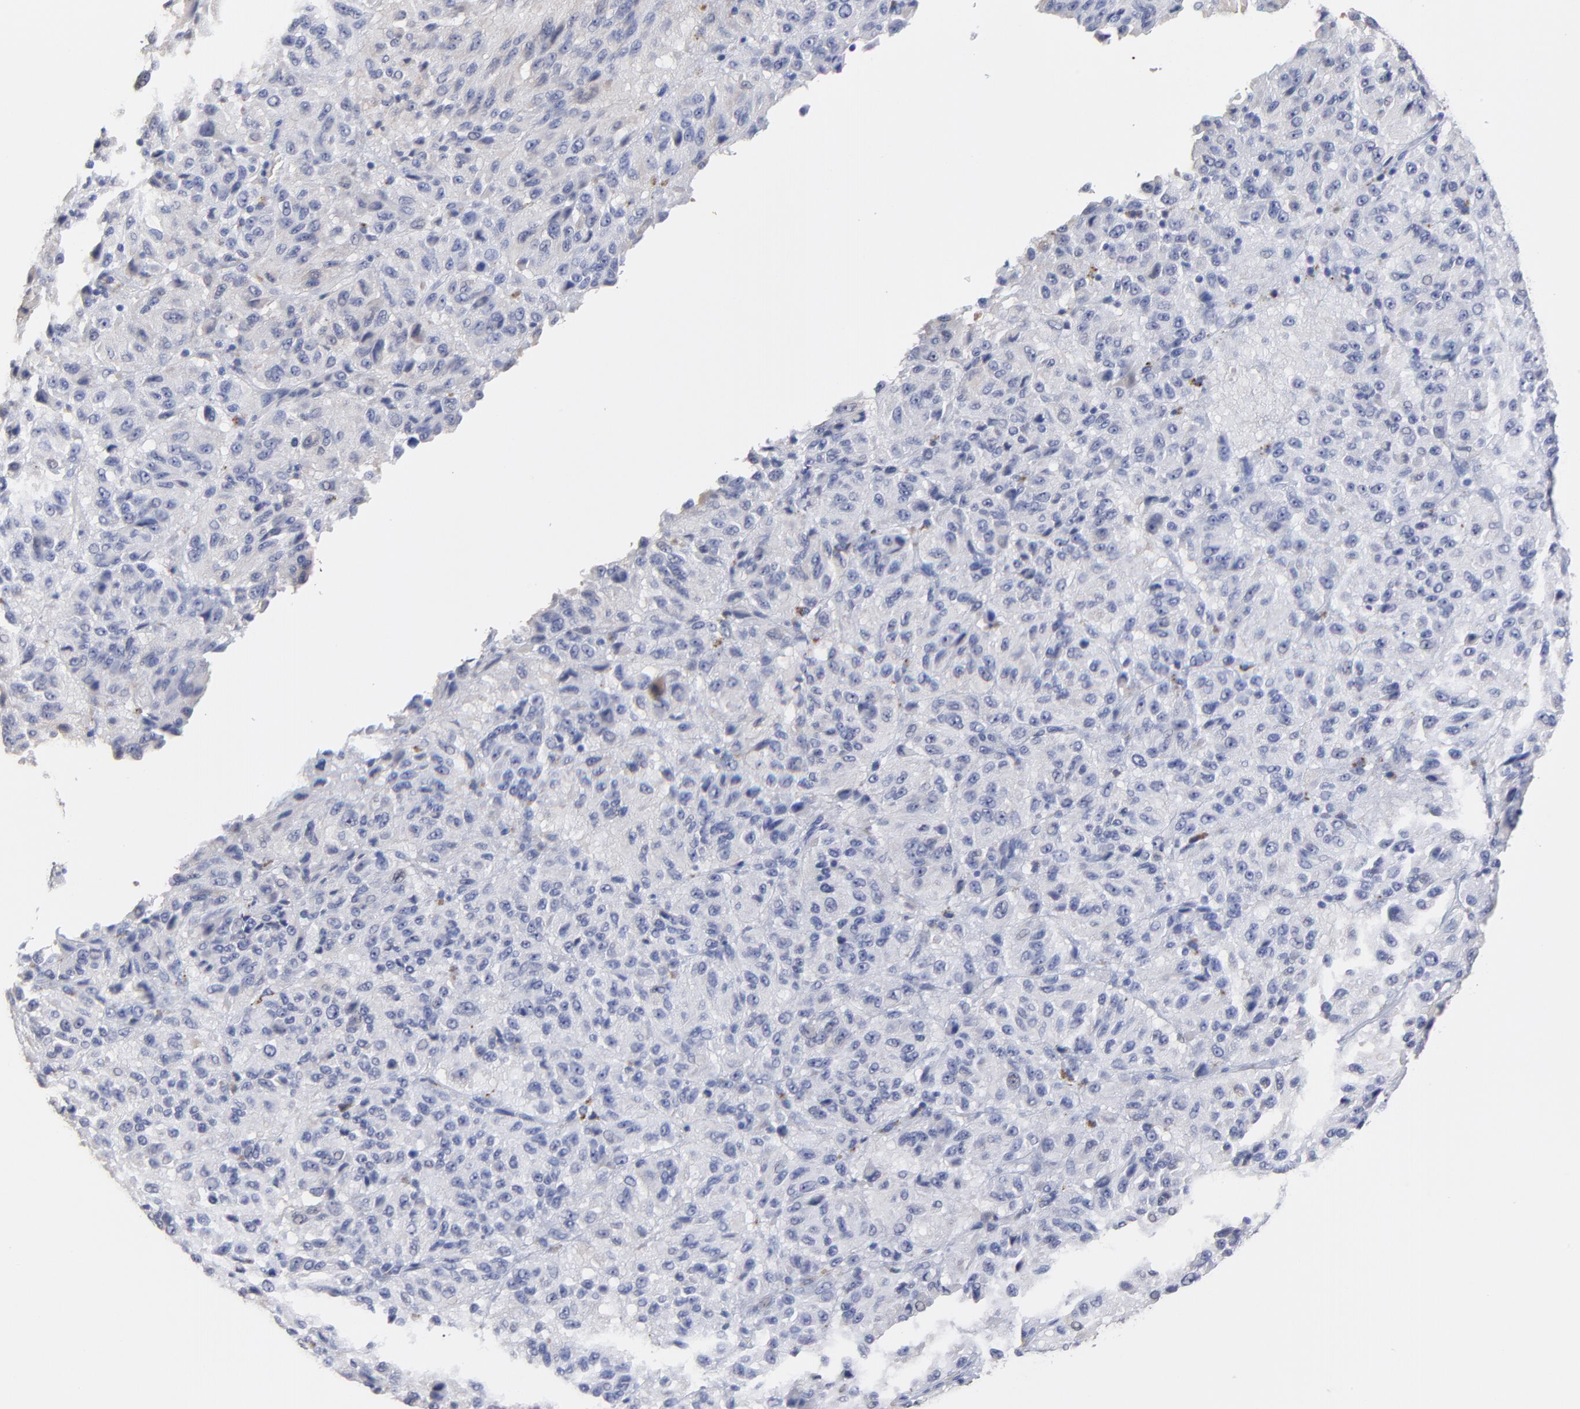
{"staining": {"intensity": "negative", "quantity": "none", "location": "none"}, "tissue": "melanoma", "cell_type": "Tumor cells", "image_type": "cancer", "snomed": [{"axis": "morphology", "description": "Malignant melanoma, Metastatic site"}, {"axis": "topography", "description": "Lung"}], "caption": "A high-resolution histopathology image shows IHC staining of malignant melanoma (metastatic site), which displays no significant staining in tumor cells.", "gene": "SMARCA1", "patient": {"sex": "male", "age": 64}}